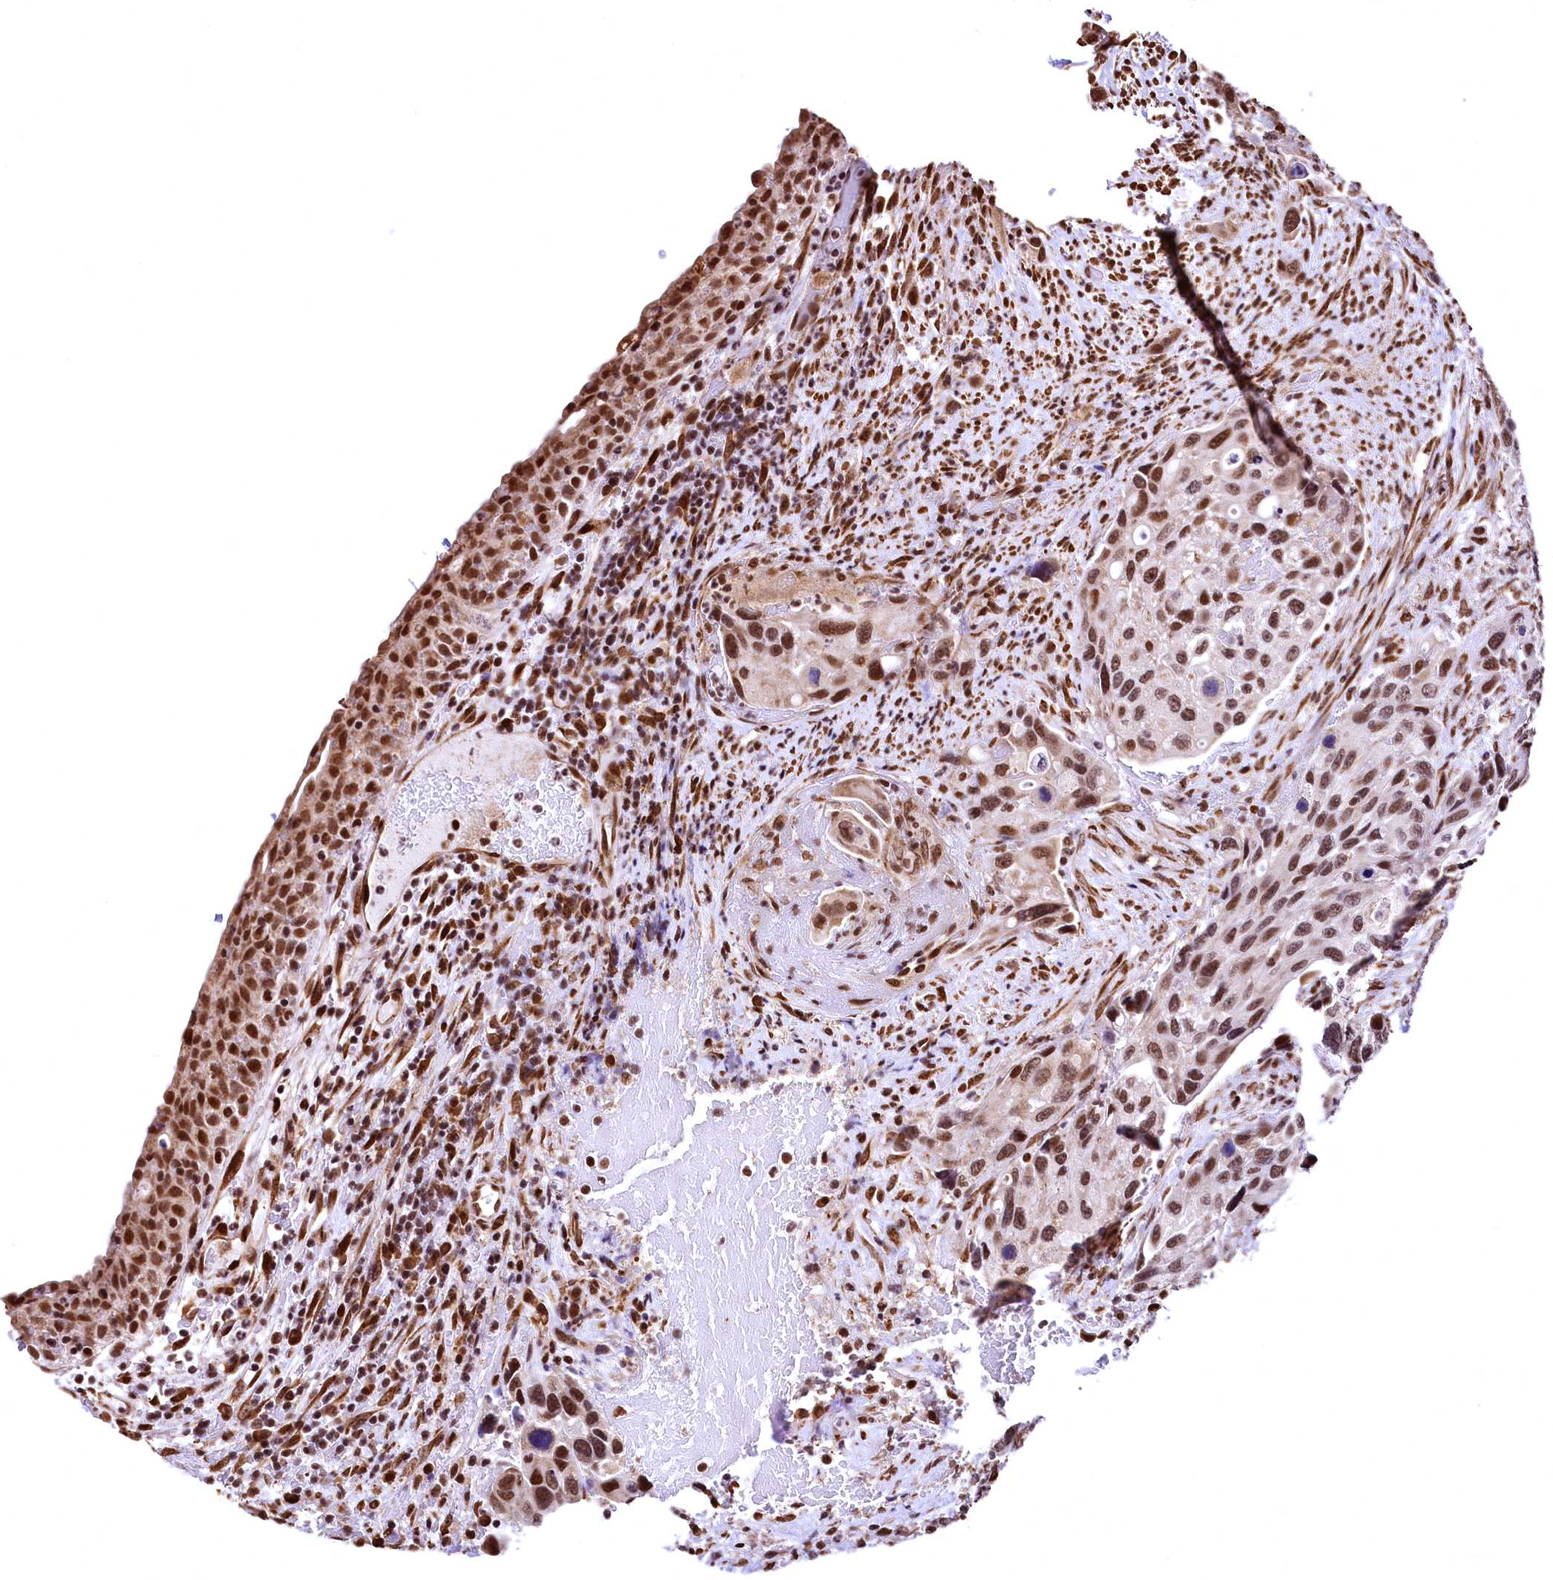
{"staining": {"intensity": "moderate", "quantity": ">75%", "location": "nuclear"}, "tissue": "urothelial cancer", "cell_type": "Tumor cells", "image_type": "cancer", "snomed": [{"axis": "morphology", "description": "Normal tissue, NOS"}, {"axis": "morphology", "description": "Urothelial carcinoma, High grade"}, {"axis": "topography", "description": "Vascular tissue"}, {"axis": "topography", "description": "Urinary bladder"}], "caption": "Urothelial cancer tissue demonstrates moderate nuclear positivity in approximately >75% of tumor cells (DAB (3,3'-diaminobenzidine) IHC with brightfield microscopy, high magnification).", "gene": "PDS5B", "patient": {"sex": "female", "age": 56}}